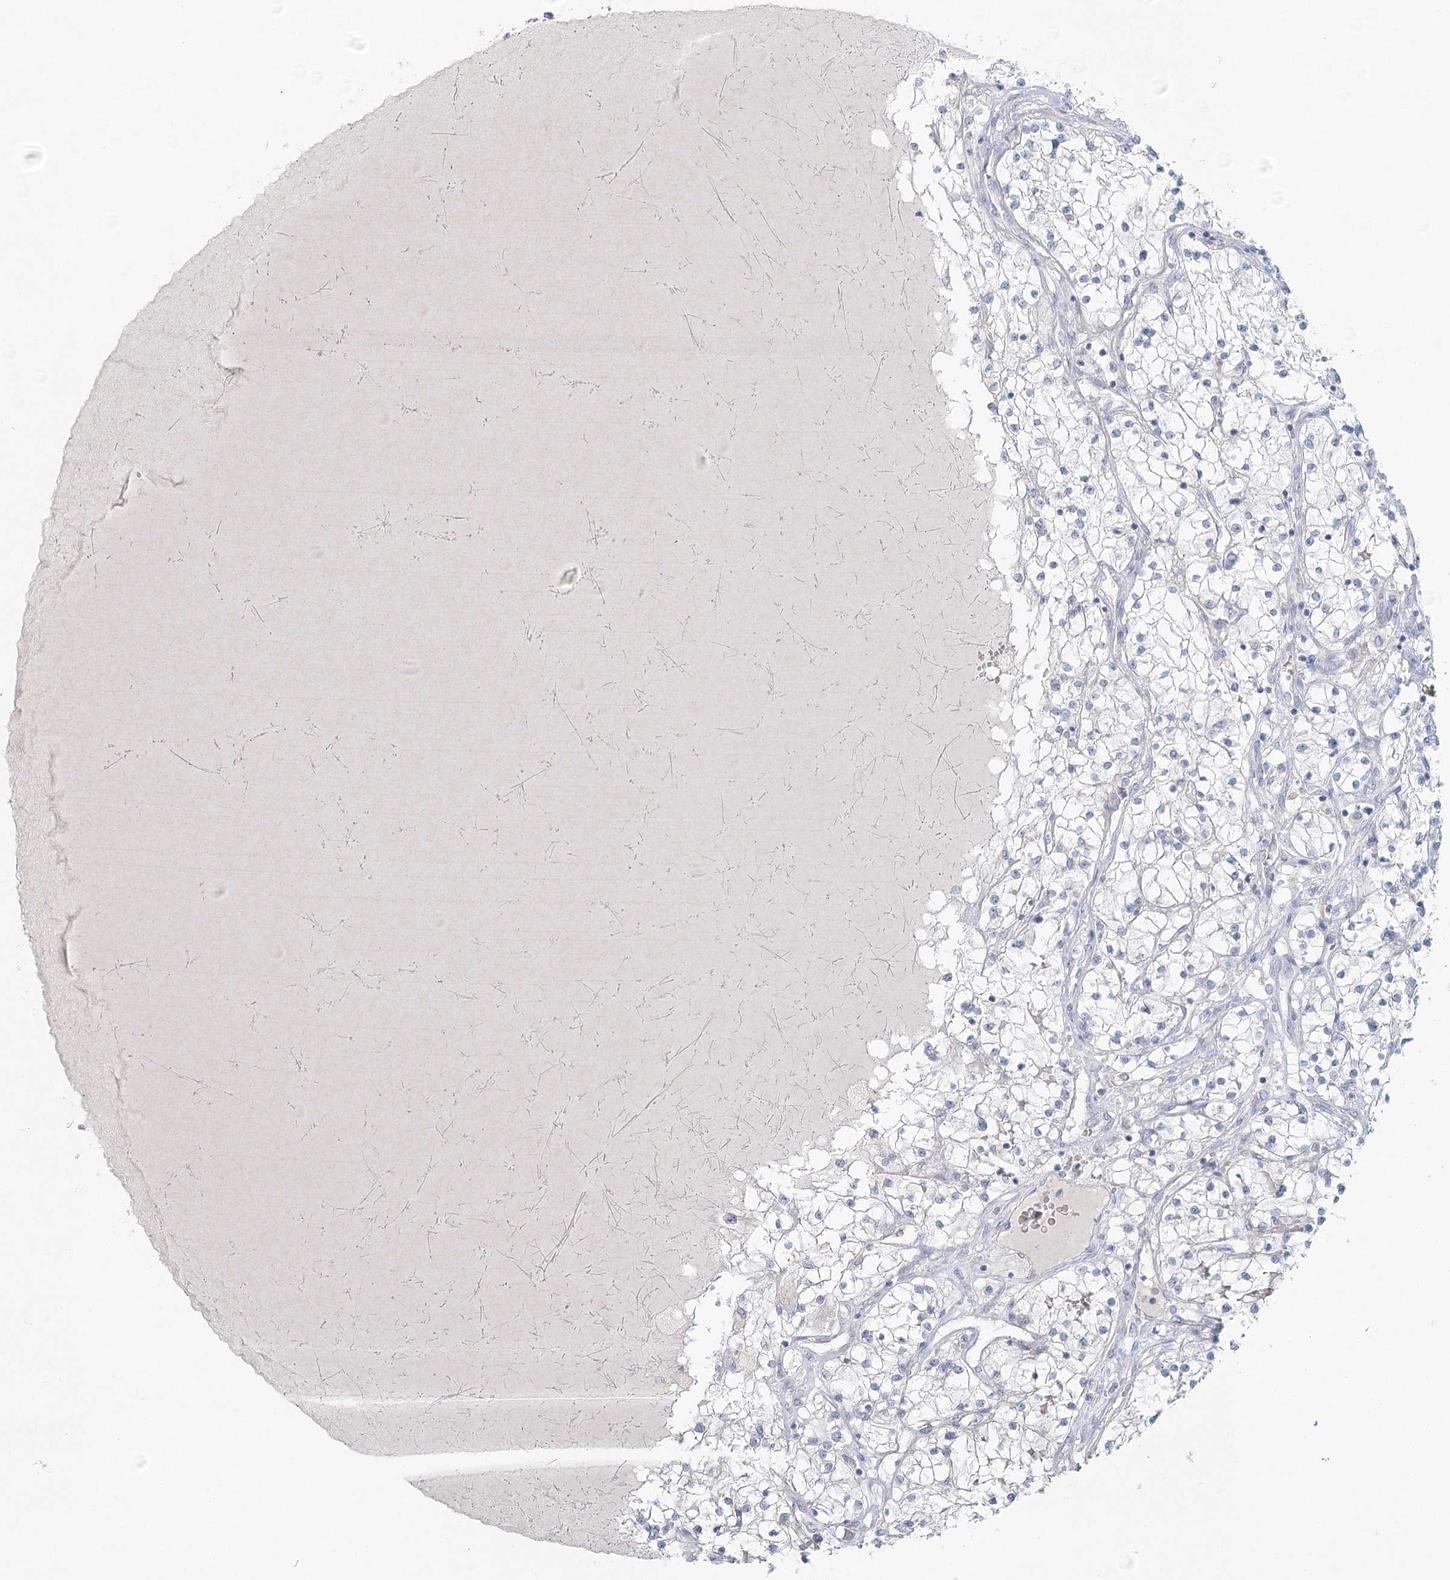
{"staining": {"intensity": "negative", "quantity": "none", "location": "none"}, "tissue": "renal cancer", "cell_type": "Tumor cells", "image_type": "cancer", "snomed": [{"axis": "morphology", "description": "Normal tissue, NOS"}, {"axis": "morphology", "description": "Adenocarcinoma, NOS"}, {"axis": "topography", "description": "Kidney"}], "caption": "Tumor cells show no significant positivity in renal cancer (adenocarcinoma).", "gene": "BPHL", "patient": {"sex": "male", "age": 68}}